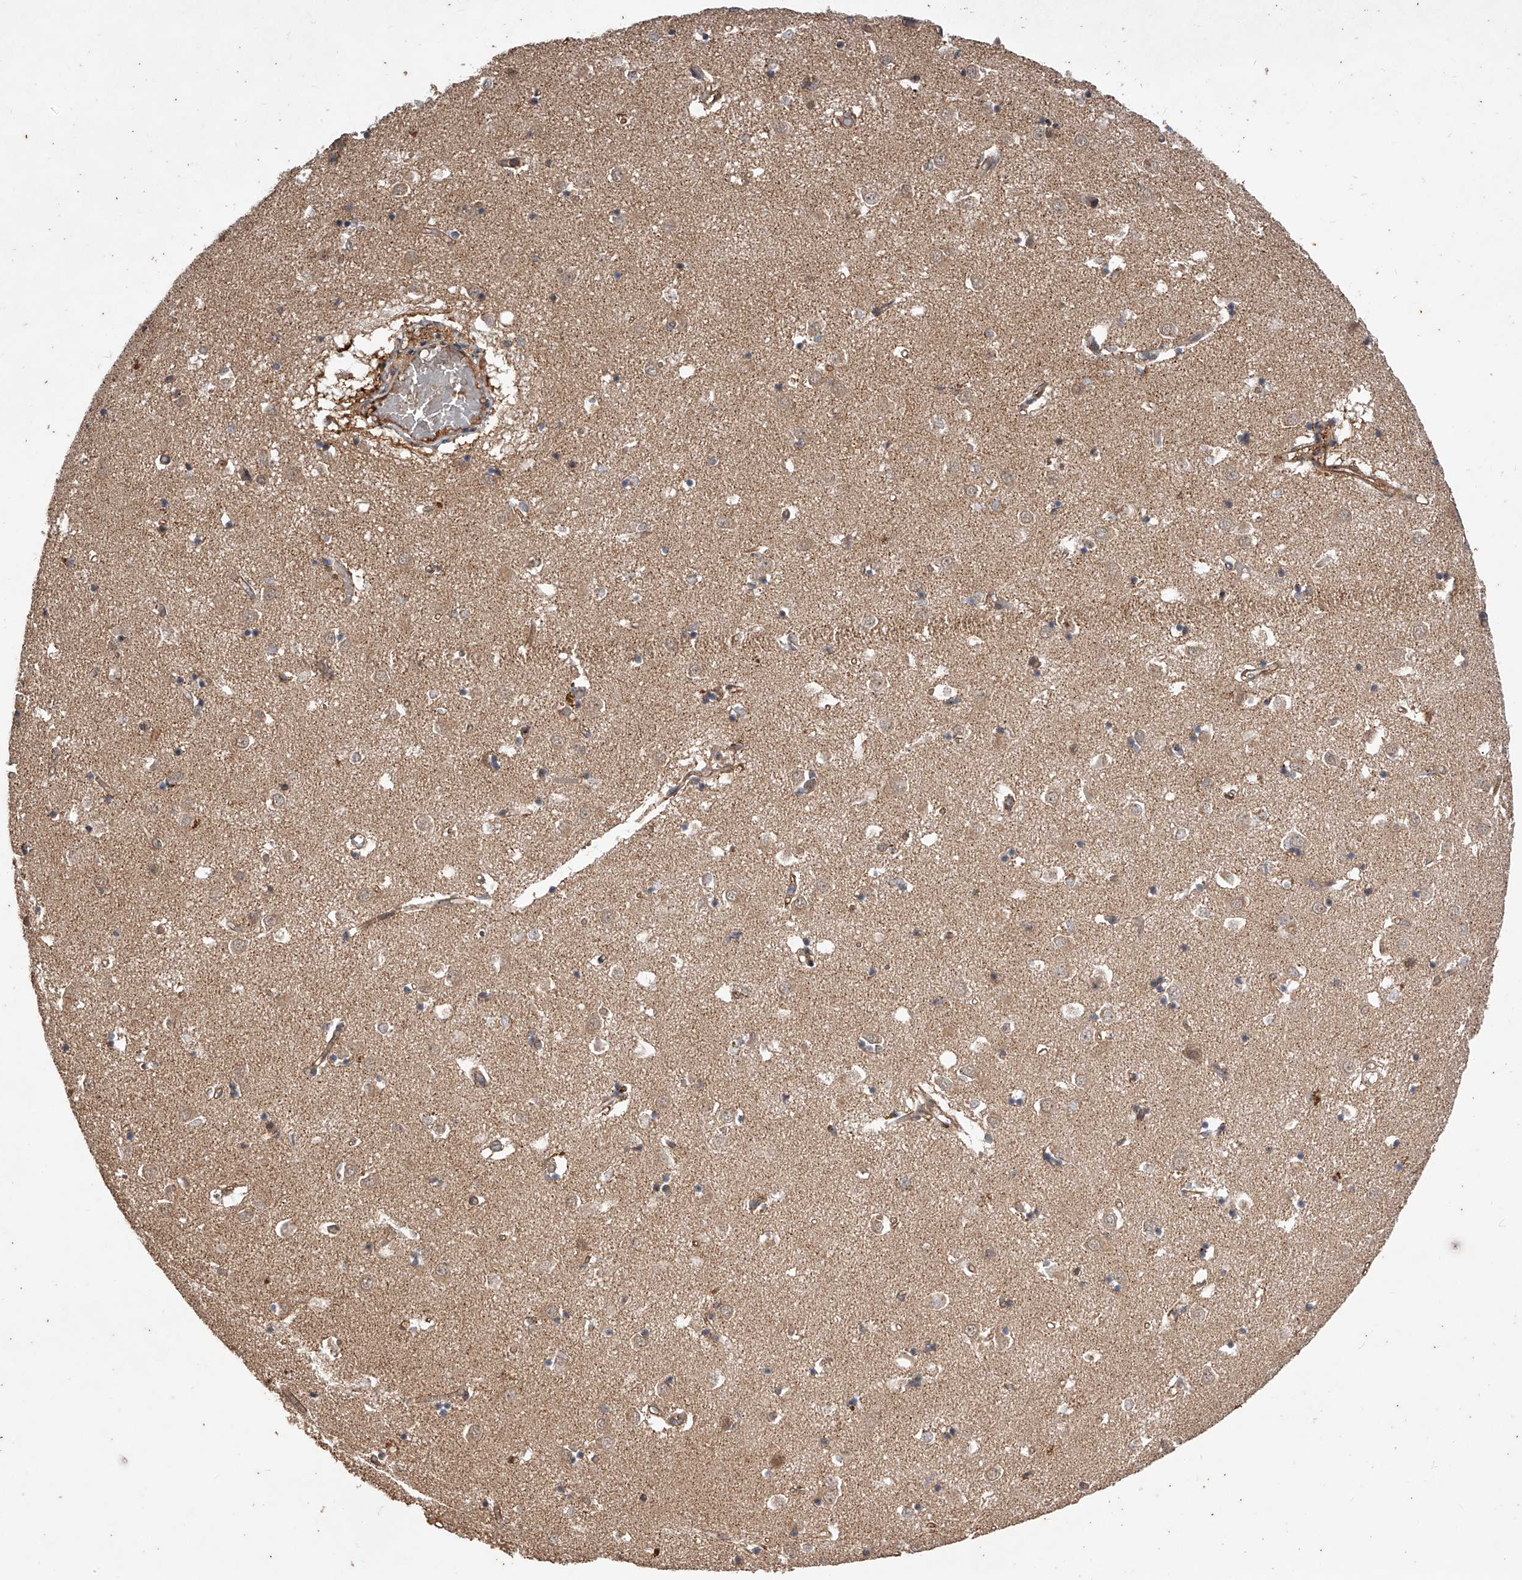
{"staining": {"intensity": "moderate", "quantity": "<25%", "location": "cytoplasmic/membranous,nuclear"}, "tissue": "caudate", "cell_type": "Glial cells", "image_type": "normal", "snomed": [{"axis": "morphology", "description": "Normal tissue, NOS"}, {"axis": "topography", "description": "Lateral ventricle wall"}], "caption": "Protein staining displays moderate cytoplasmic/membranous,nuclear staining in about <25% of glial cells in benign caudate.", "gene": "CFAP410", "patient": {"sex": "male", "age": 70}}